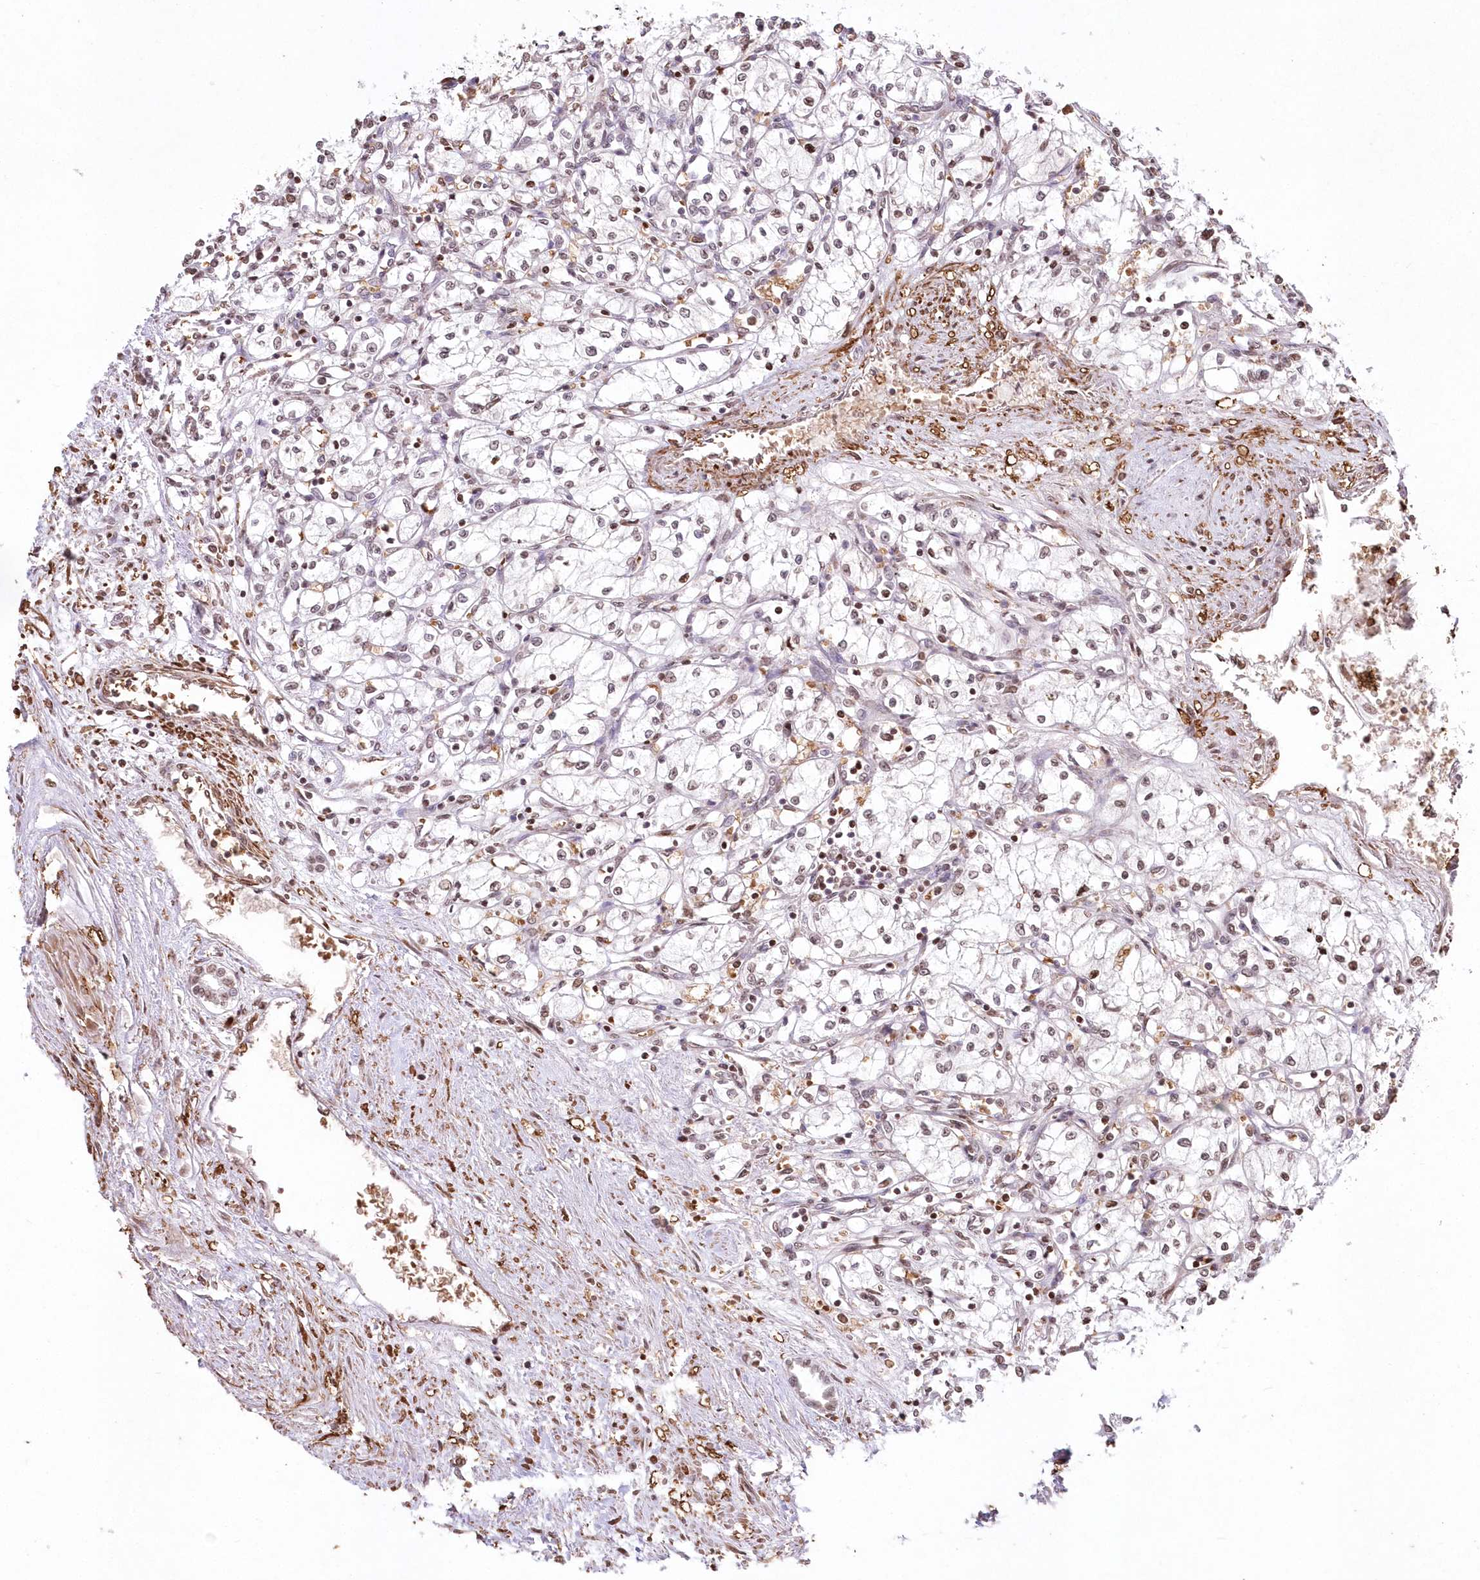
{"staining": {"intensity": "moderate", "quantity": "<25%", "location": "nuclear"}, "tissue": "renal cancer", "cell_type": "Tumor cells", "image_type": "cancer", "snomed": [{"axis": "morphology", "description": "Adenocarcinoma, NOS"}, {"axis": "topography", "description": "Kidney"}], "caption": "Renal cancer tissue reveals moderate nuclear positivity in about <25% of tumor cells, visualized by immunohistochemistry.", "gene": "RBM27", "patient": {"sex": "male", "age": 59}}